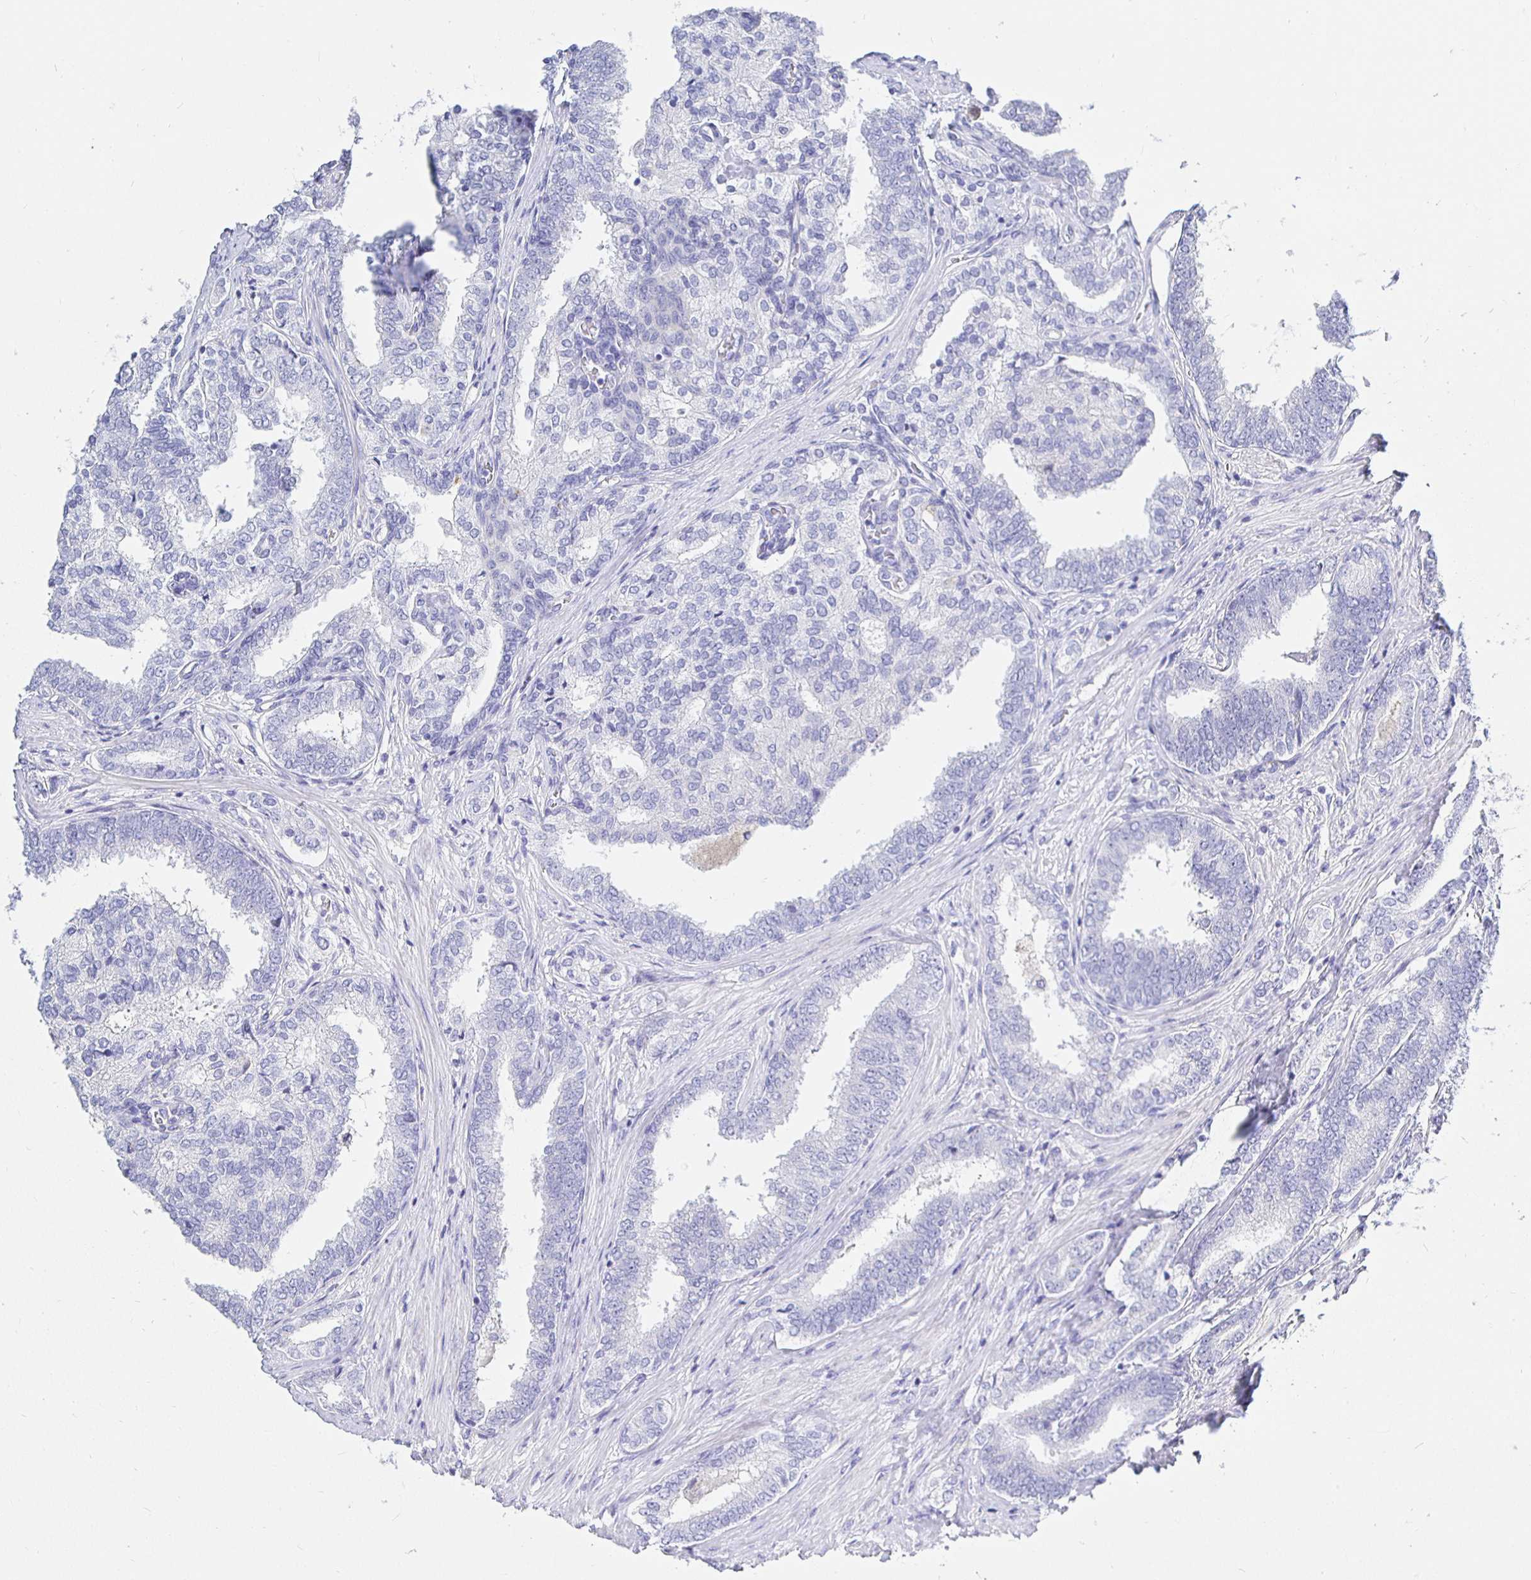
{"staining": {"intensity": "negative", "quantity": "none", "location": "none"}, "tissue": "prostate cancer", "cell_type": "Tumor cells", "image_type": "cancer", "snomed": [{"axis": "morphology", "description": "Adenocarcinoma, High grade"}, {"axis": "topography", "description": "Prostate"}], "caption": "Immunohistochemical staining of prostate cancer shows no significant expression in tumor cells.", "gene": "UMOD", "patient": {"sex": "male", "age": 72}}